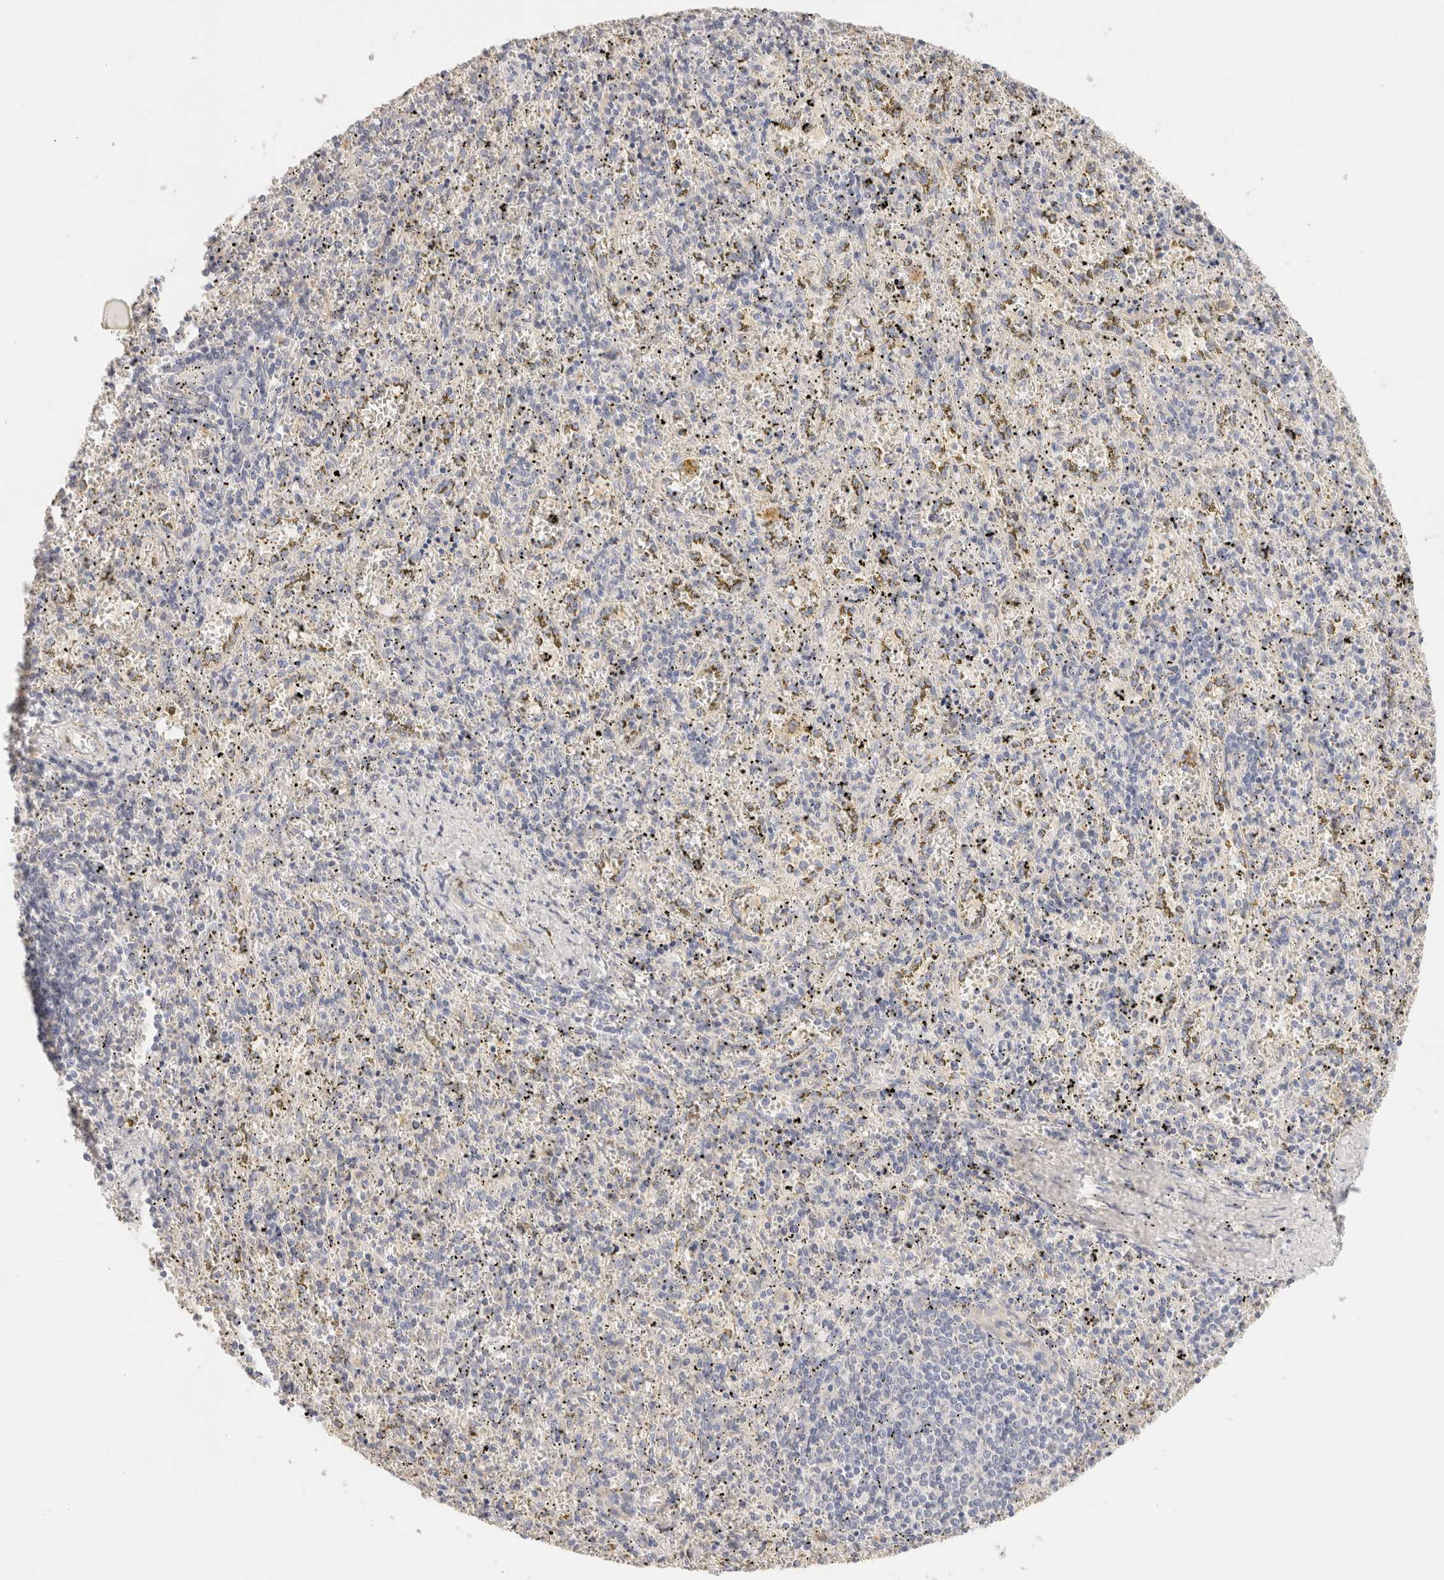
{"staining": {"intensity": "negative", "quantity": "none", "location": "none"}, "tissue": "spleen", "cell_type": "Cells in red pulp", "image_type": "normal", "snomed": [{"axis": "morphology", "description": "Normal tissue, NOS"}, {"axis": "topography", "description": "Spleen"}], "caption": "Protein analysis of normal spleen reveals no significant expression in cells in red pulp.", "gene": "SCGB2A2", "patient": {"sex": "male", "age": 11}}